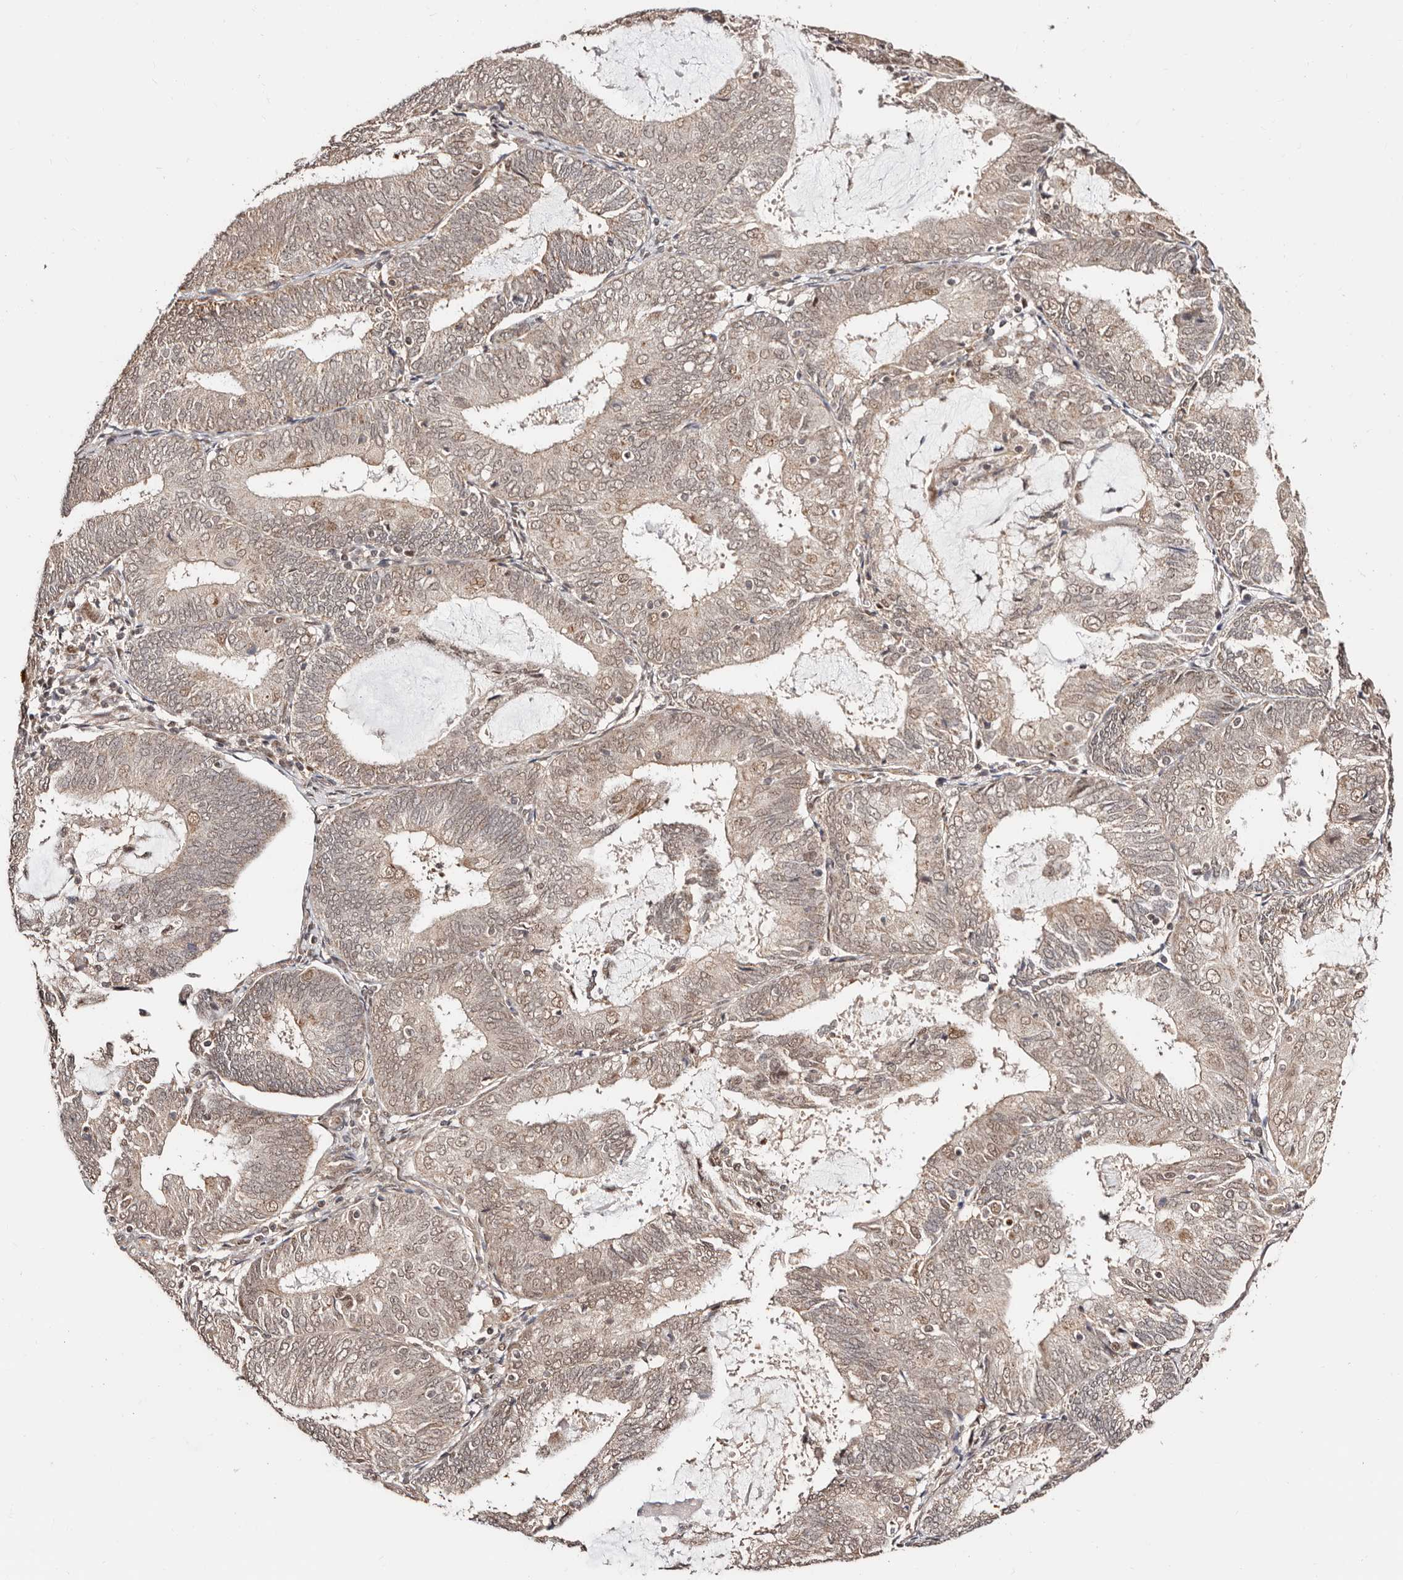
{"staining": {"intensity": "weak", "quantity": ">75%", "location": "cytoplasmic/membranous,nuclear"}, "tissue": "endometrial cancer", "cell_type": "Tumor cells", "image_type": "cancer", "snomed": [{"axis": "morphology", "description": "Adenocarcinoma, NOS"}, {"axis": "topography", "description": "Endometrium"}], "caption": "Immunohistochemistry (IHC) (DAB (3,3'-diaminobenzidine)) staining of endometrial cancer (adenocarcinoma) reveals weak cytoplasmic/membranous and nuclear protein expression in approximately >75% of tumor cells. Immunohistochemistry stains the protein of interest in brown and the nuclei are stained blue.", "gene": "CTNNBL1", "patient": {"sex": "female", "age": 81}}